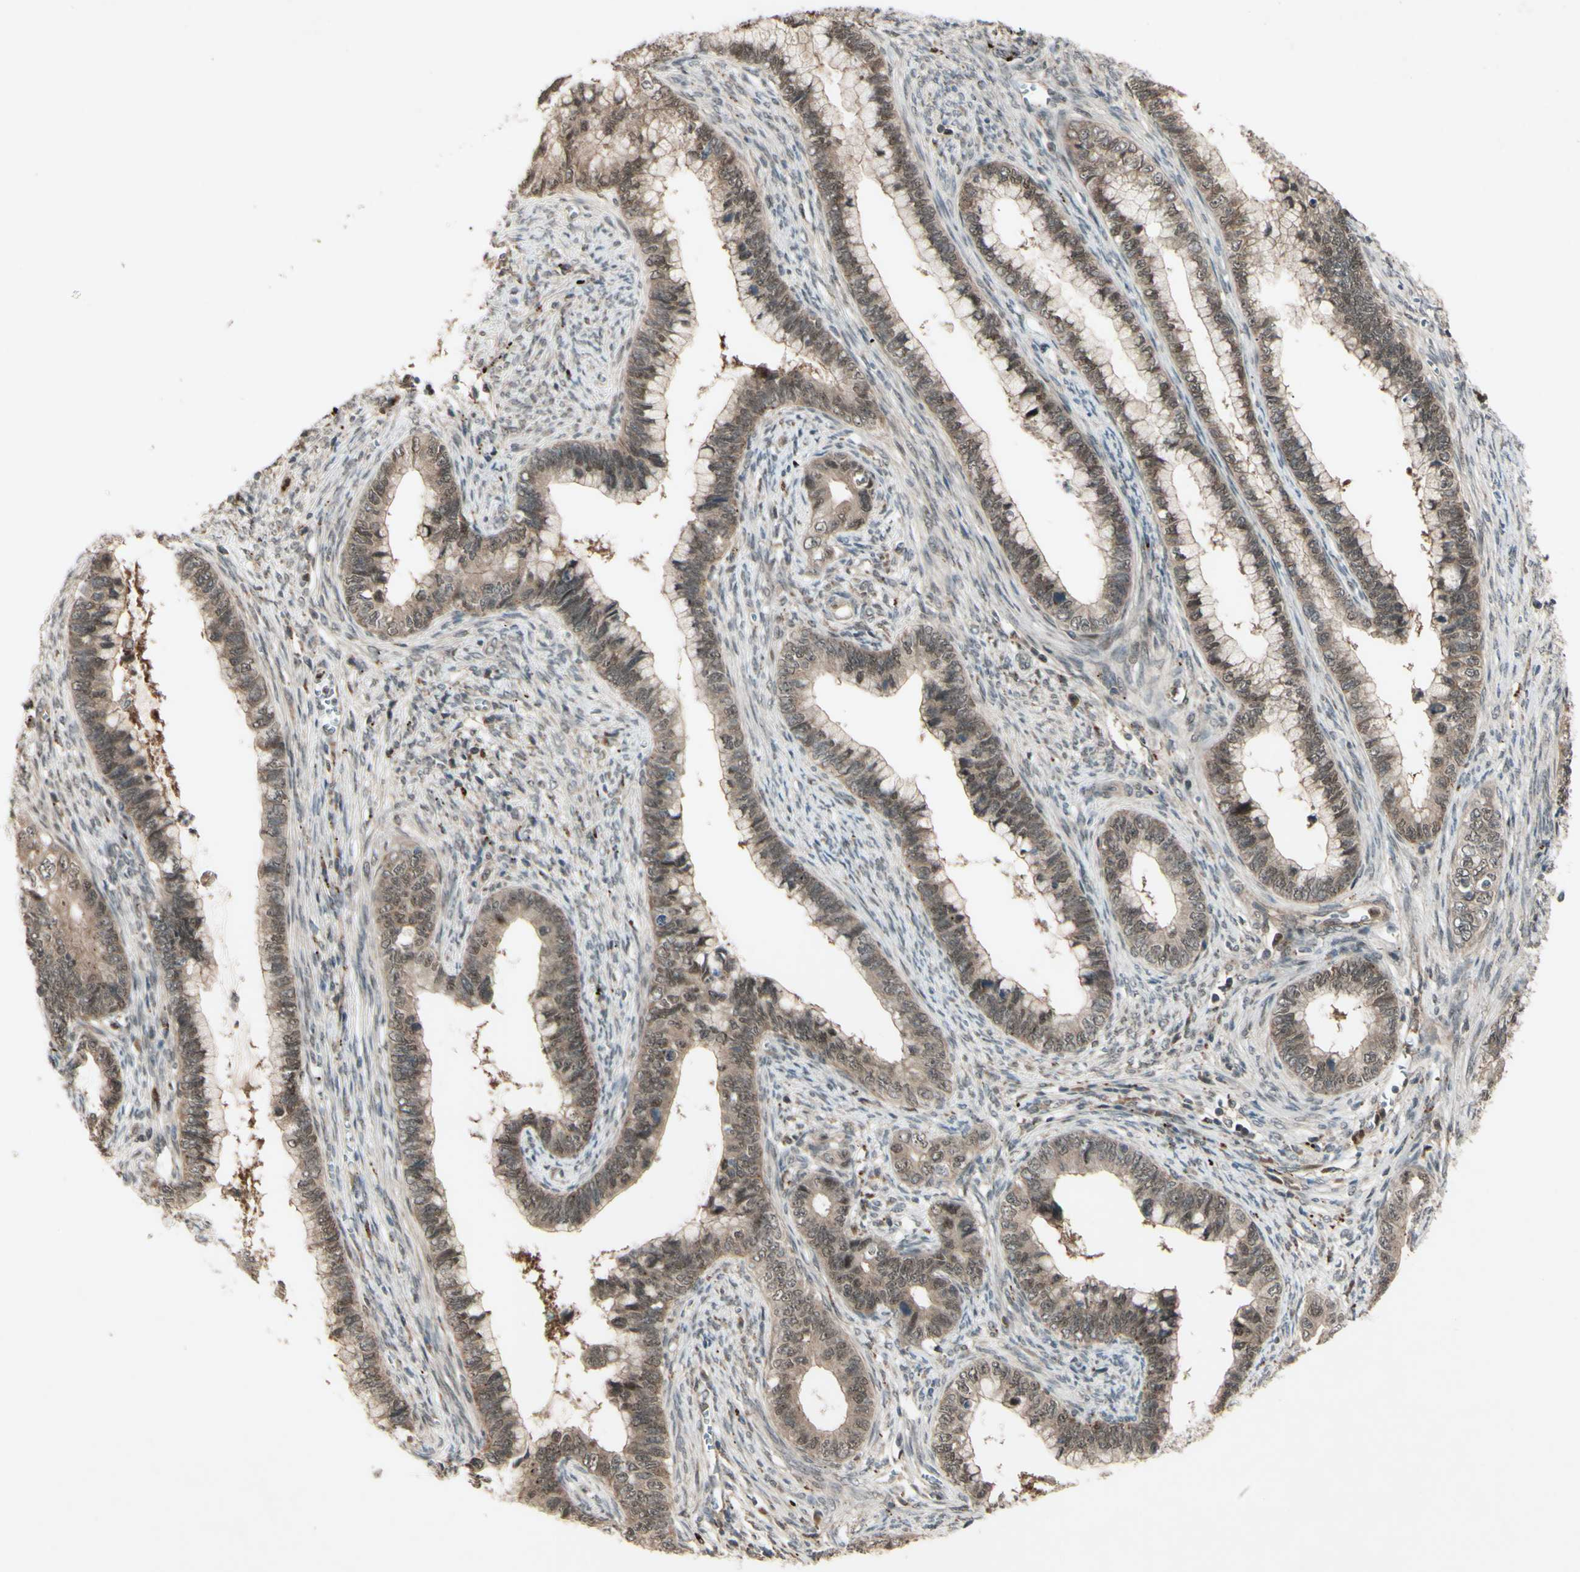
{"staining": {"intensity": "moderate", "quantity": ">75%", "location": "cytoplasmic/membranous,nuclear"}, "tissue": "cervical cancer", "cell_type": "Tumor cells", "image_type": "cancer", "snomed": [{"axis": "morphology", "description": "Adenocarcinoma, NOS"}, {"axis": "topography", "description": "Cervix"}], "caption": "DAB (3,3'-diaminobenzidine) immunohistochemical staining of cervical cancer demonstrates moderate cytoplasmic/membranous and nuclear protein staining in about >75% of tumor cells.", "gene": "MLF2", "patient": {"sex": "female", "age": 44}}